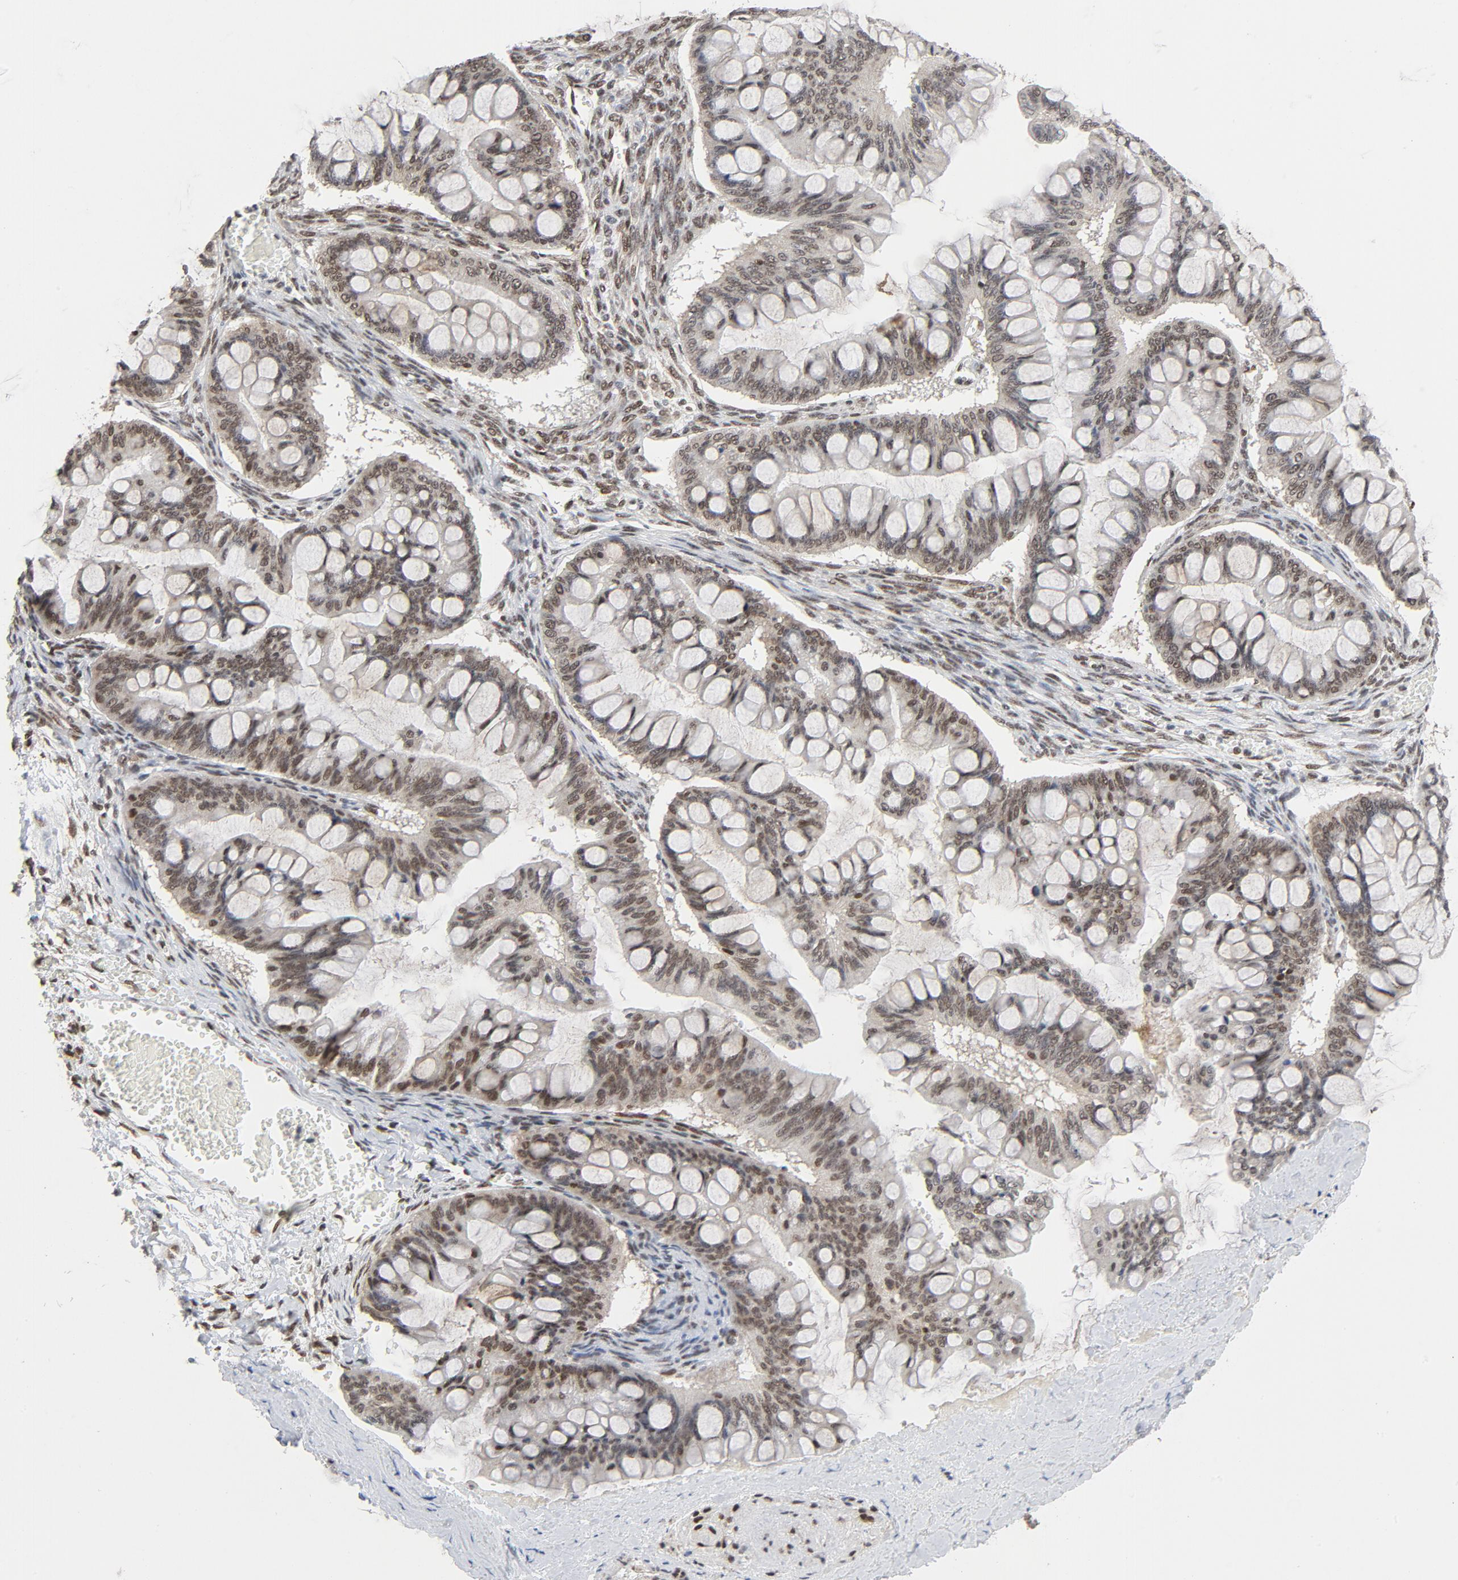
{"staining": {"intensity": "moderate", "quantity": ">75%", "location": "nuclear"}, "tissue": "ovarian cancer", "cell_type": "Tumor cells", "image_type": "cancer", "snomed": [{"axis": "morphology", "description": "Cystadenocarcinoma, mucinous, NOS"}, {"axis": "topography", "description": "Ovary"}], "caption": "Brown immunohistochemical staining in ovarian mucinous cystadenocarcinoma exhibits moderate nuclear staining in approximately >75% of tumor cells. Immunohistochemistry stains the protein of interest in brown and the nuclei are stained blue.", "gene": "ERCC1", "patient": {"sex": "female", "age": 73}}